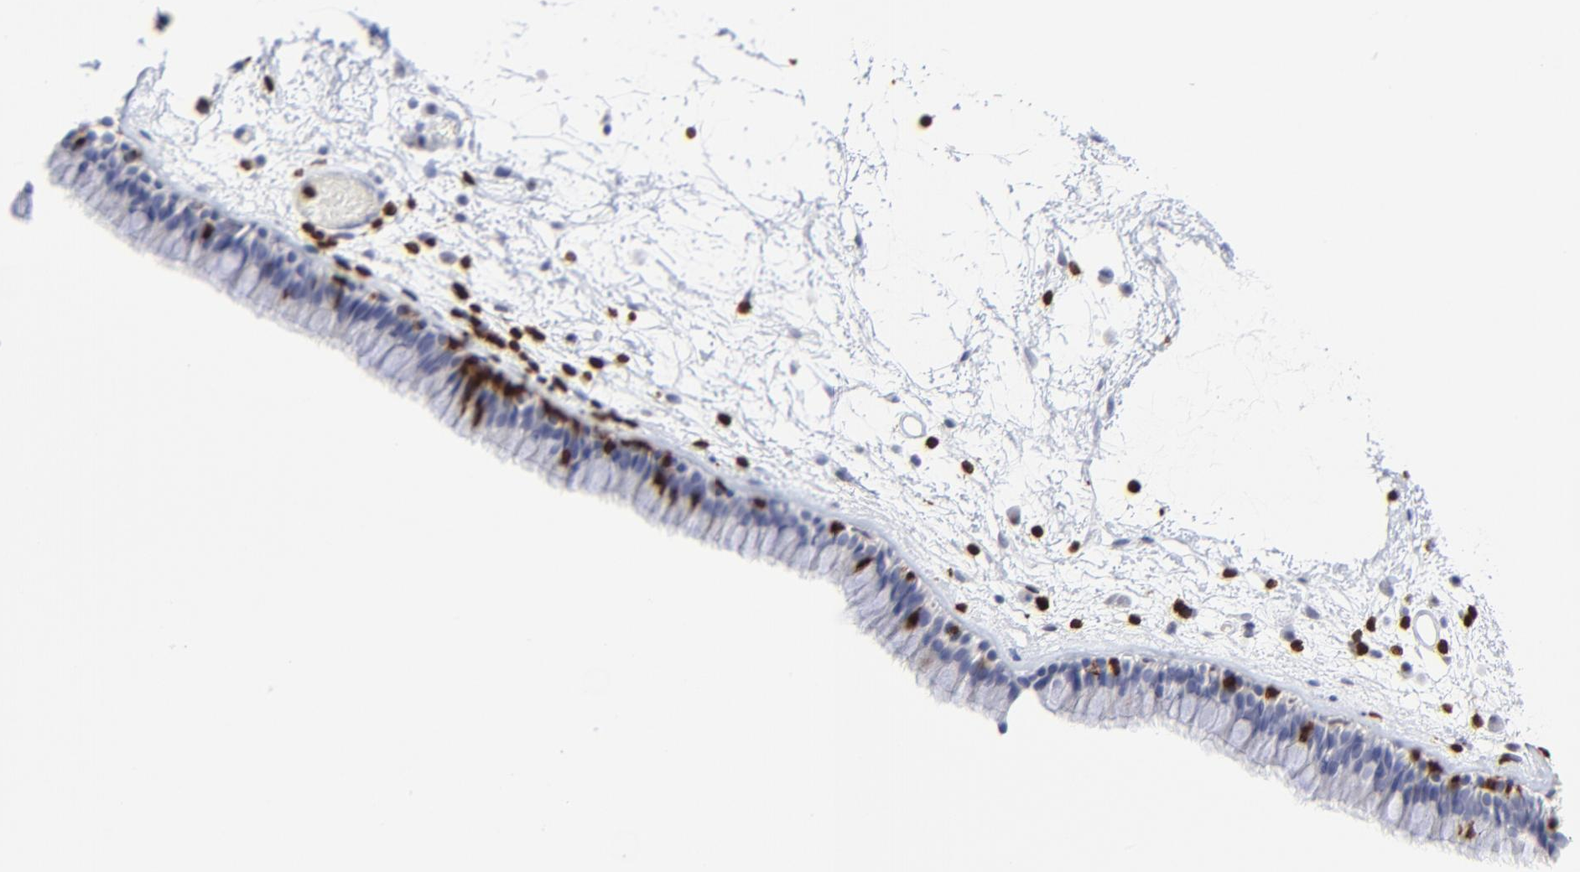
{"staining": {"intensity": "negative", "quantity": "none", "location": "none"}, "tissue": "nasopharynx", "cell_type": "Respiratory epithelial cells", "image_type": "normal", "snomed": [{"axis": "morphology", "description": "Normal tissue, NOS"}, {"axis": "morphology", "description": "Inflammation, NOS"}, {"axis": "topography", "description": "Nasopharynx"}], "caption": "Immunohistochemistry of benign human nasopharynx exhibits no expression in respiratory epithelial cells.", "gene": "ZAP70", "patient": {"sex": "male", "age": 48}}